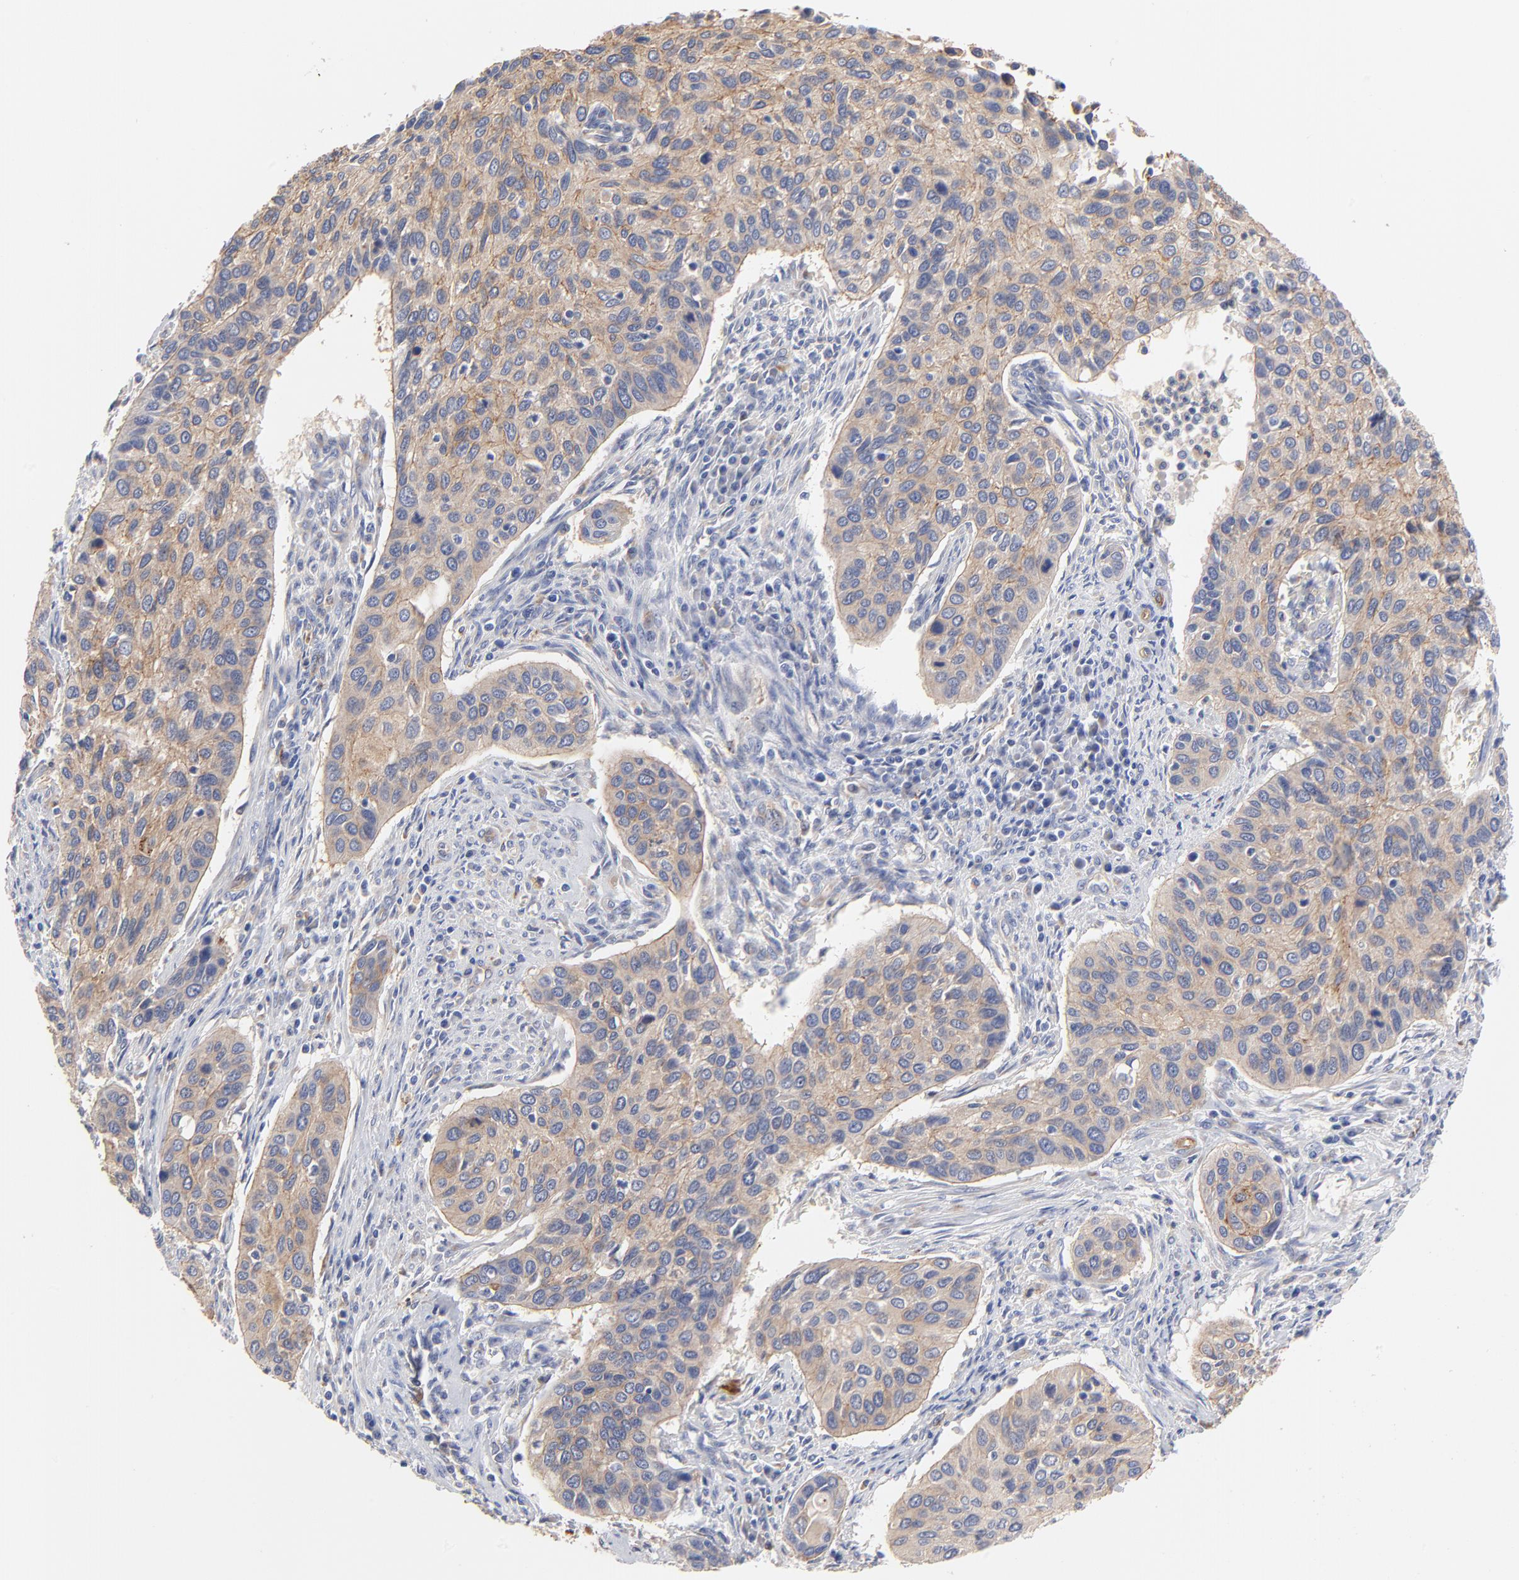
{"staining": {"intensity": "moderate", "quantity": ">75%", "location": "cytoplasmic/membranous"}, "tissue": "cervical cancer", "cell_type": "Tumor cells", "image_type": "cancer", "snomed": [{"axis": "morphology", "description": "Squamous cell carcinoma, NOS"}, {"axis": "topography", "description": "Cervix"}], "caption": "Tumor cells reveal medium levels of moderate cytoplasmic/membranous expression in approximately >75% of cells in human squamous cell carcinoma (cervical).", "gene": "FBXL2", "patient": {"sex": "female", "age": 57}}